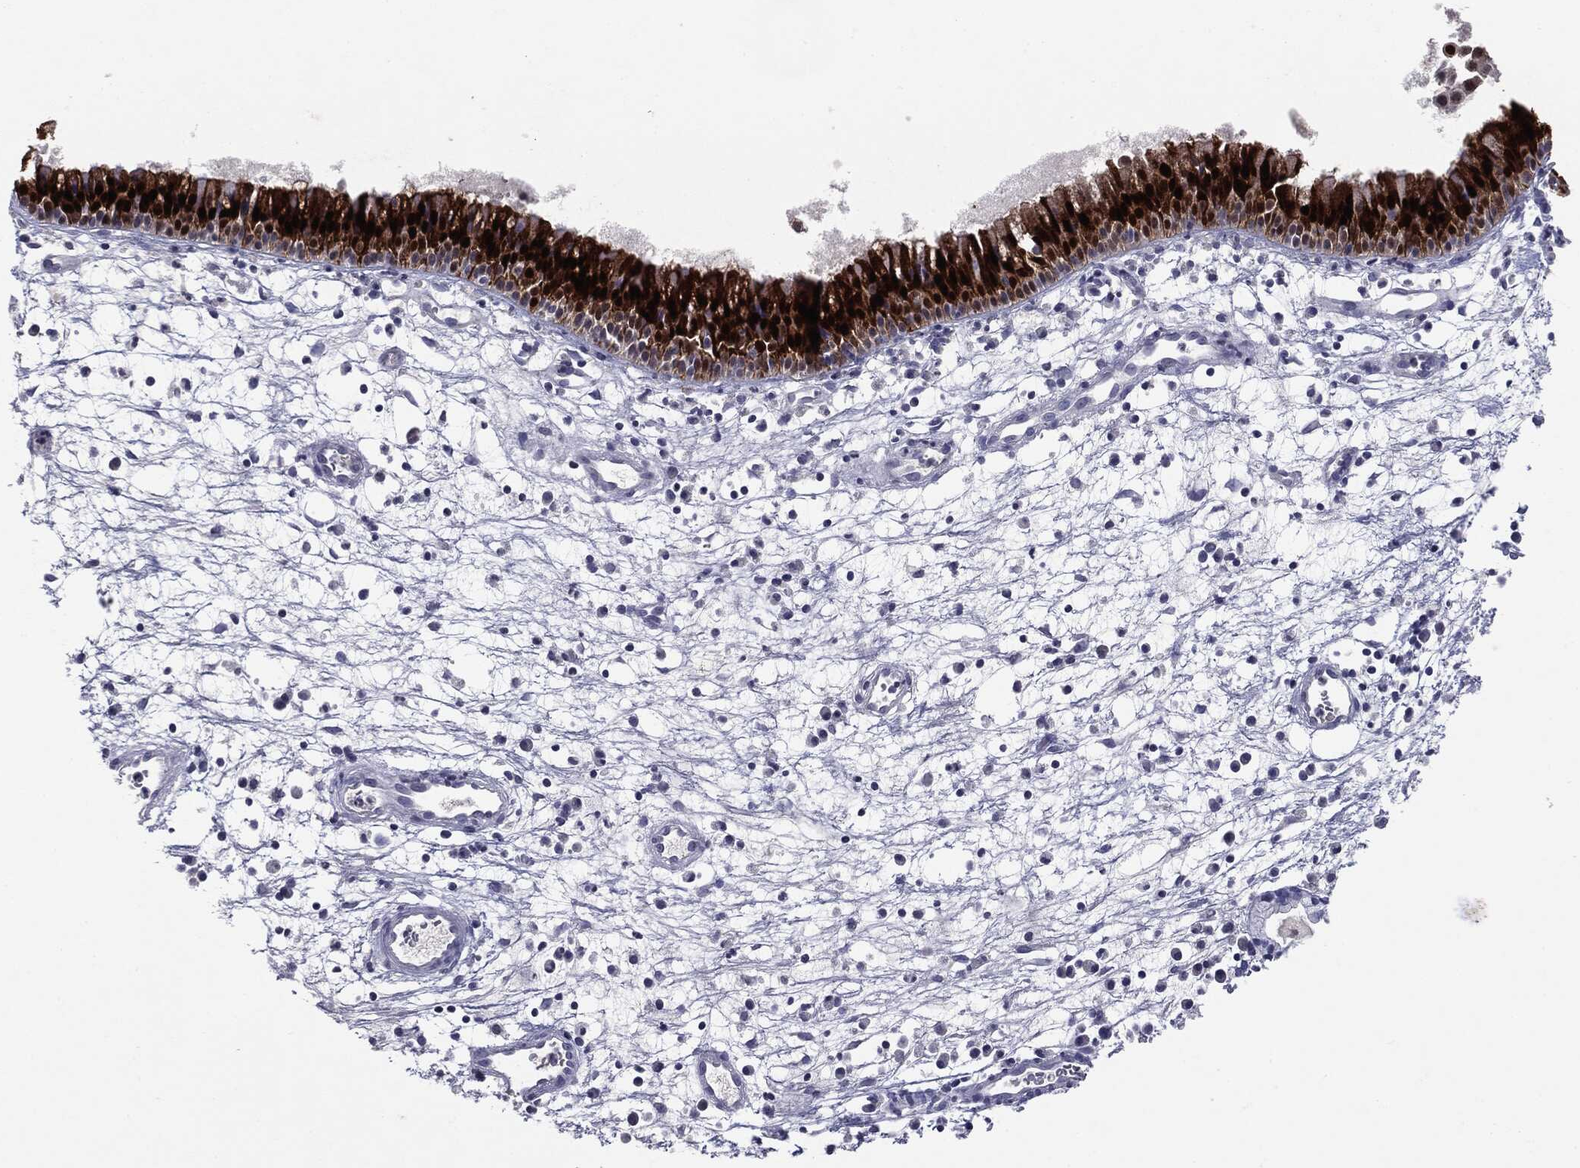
{"staining": {"intensity": "strong", "quantity": ">75%", "location": "cytoplasmic/membranous,nuclear"}, "tissue": "nasopharynx", "cell_type": "Respiratory epithelial cells", "image_type": "normal", "snomed": [{"axis": "morphology", "description": "Normal tissue, NOS"}, {"axis": "topography", "description": "Nasopharynx"}], "caption": "Respiratory epithelial cells display high levels of strong cytoplasmic/membranous,nuclear staining in about >75% of cells in normal human nasopharynx. The staining was performed using DAB, with brown indicating positive protein expression. Nuclei are stained blue with hematoxylin.", "gene": "SERPINB4", "patient": {"sex": "male", "age": 58}}